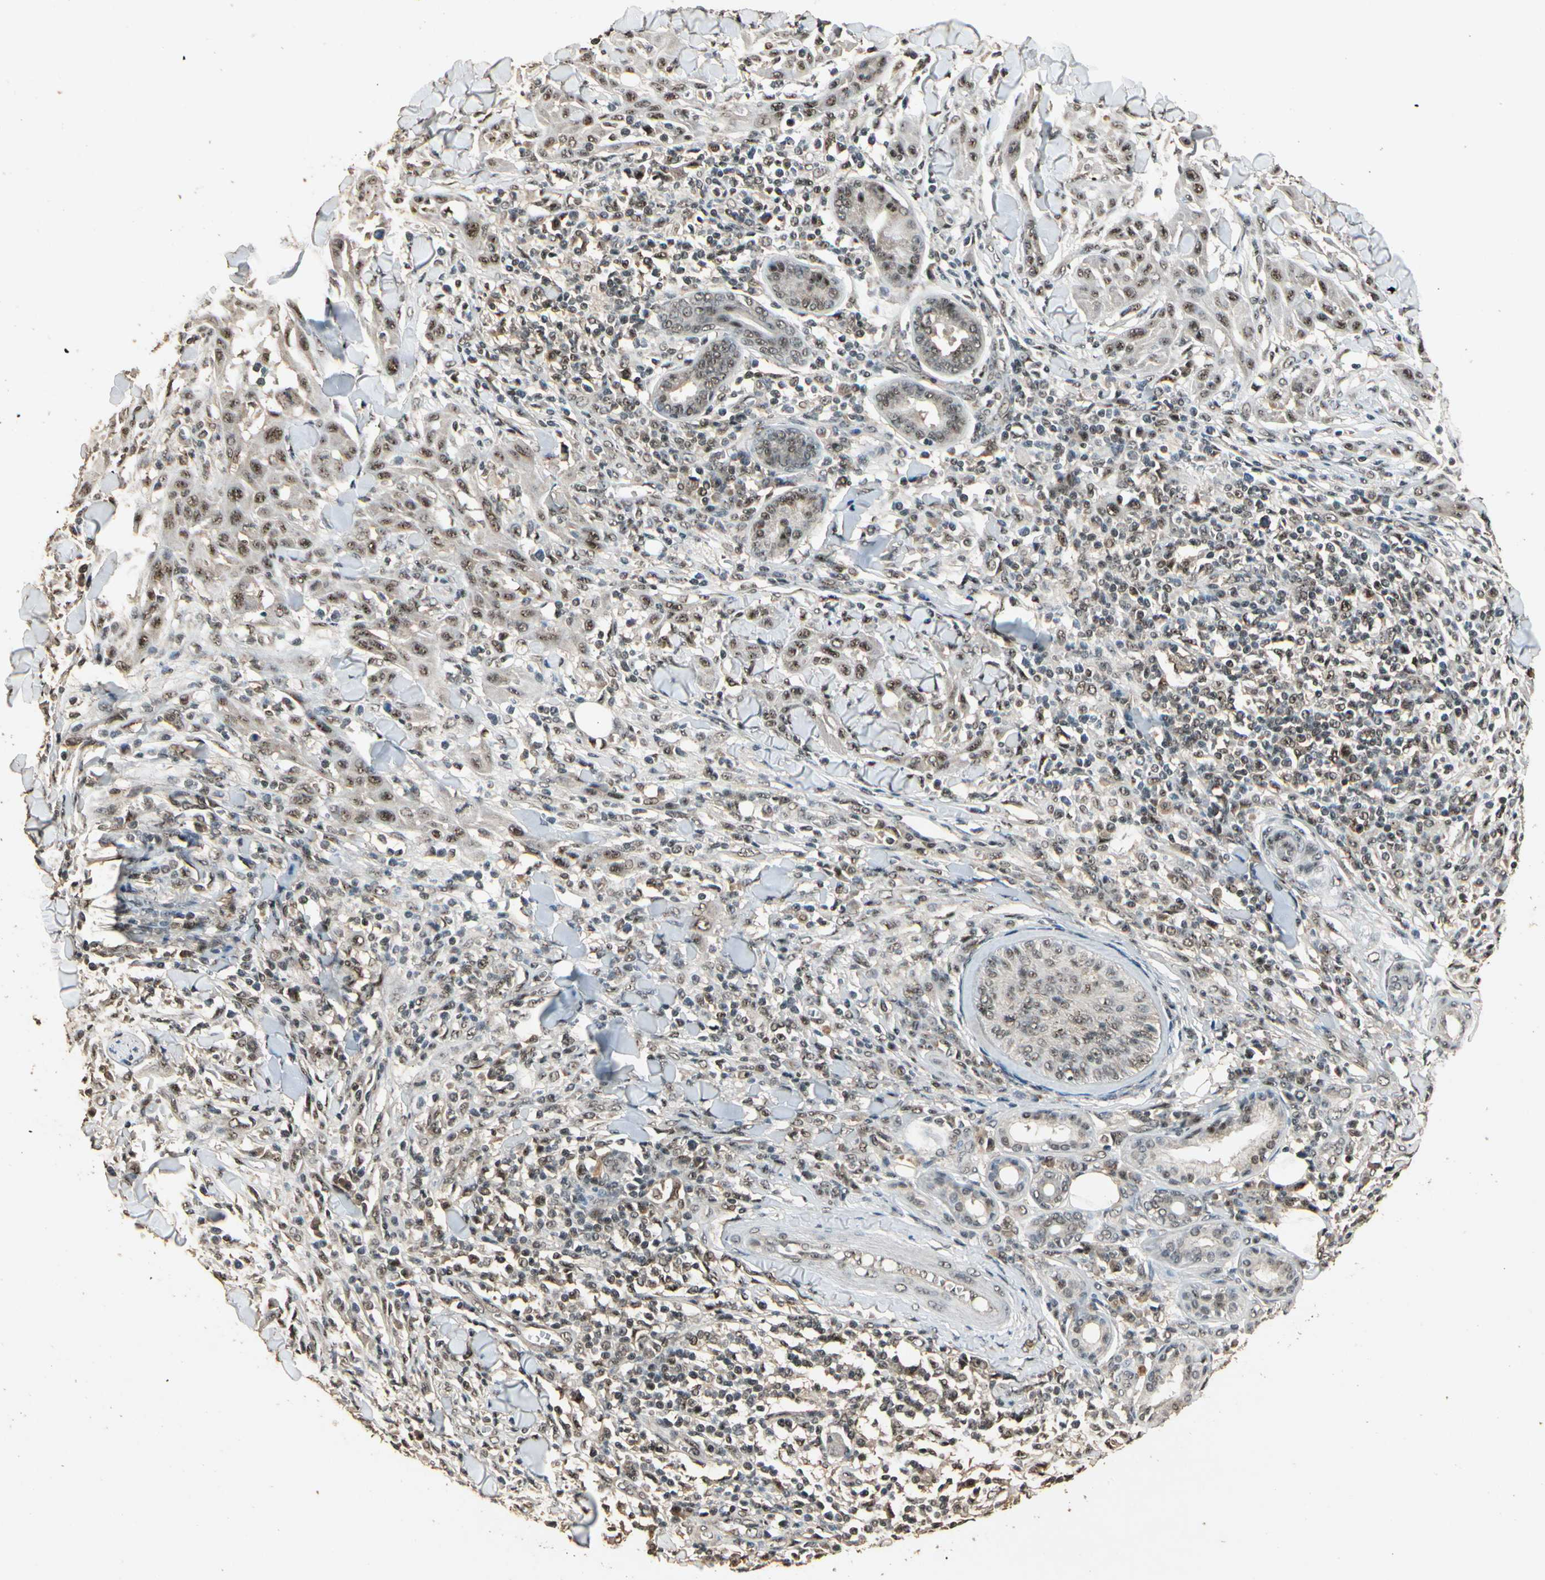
{"staining": {"intensity": "moderate", "quantity": ">75%", "location": "nuclear"}, "tissue": "skin cancer", "cell_type": "Tumor cells", "image_type": "cancer", "snomed": [{"axis": "morphology", "description": "Squamous cell carcinoma, NOS"}, {"axis": "topography", "description": "Skin"}], "caption": "IHC micrograph of neoplastic tissue: human skin squamous cell carcinoma stained using IHC displays medium levels of moderate protein expression localized specifically in the nuclear of tumor cells, appearing as a nuclear brown color.", "gene": "RBM25", "patient": {"sex": "male", "age": 24}}